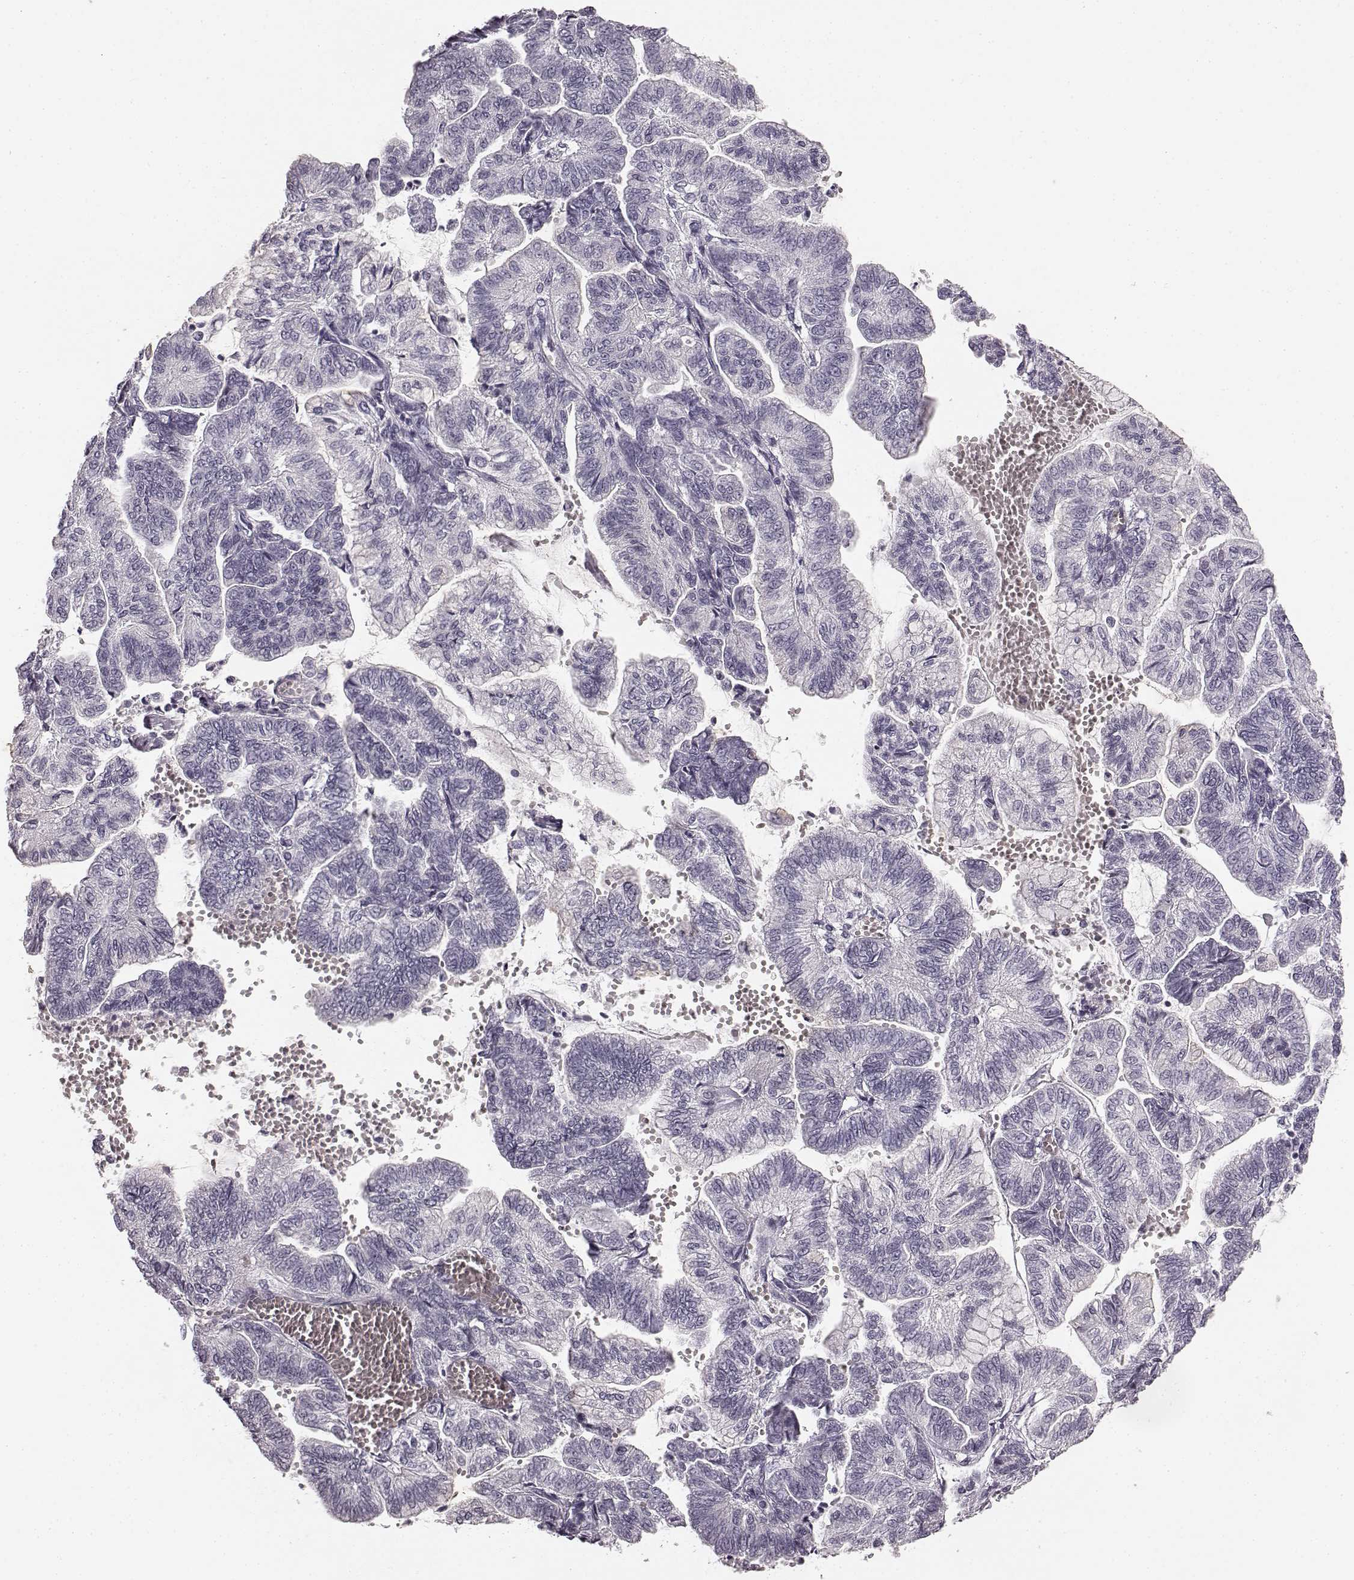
{"staining": {"intensity": "negative", "quantity": "none", "location": "none"}, "tissue": "stomach cancer", "cell_type": "Tumor cells", "image_type": "cancer", "snomed": [{"axis": "morphology", "description": "Adenocarcinoma, NOS"}, {"axis": "topography", "description": "Stomach"}], "caption": "High magnification brightfield microscopy of stomach cancer stained with DAB (3,3'-diaminobenzidine) (brown) and counterstained with hematoxylin (blue): tumor cells show no significant expression.", "gene": "TMPRSS15", "patient": {"sex": "male", "age": 83}}